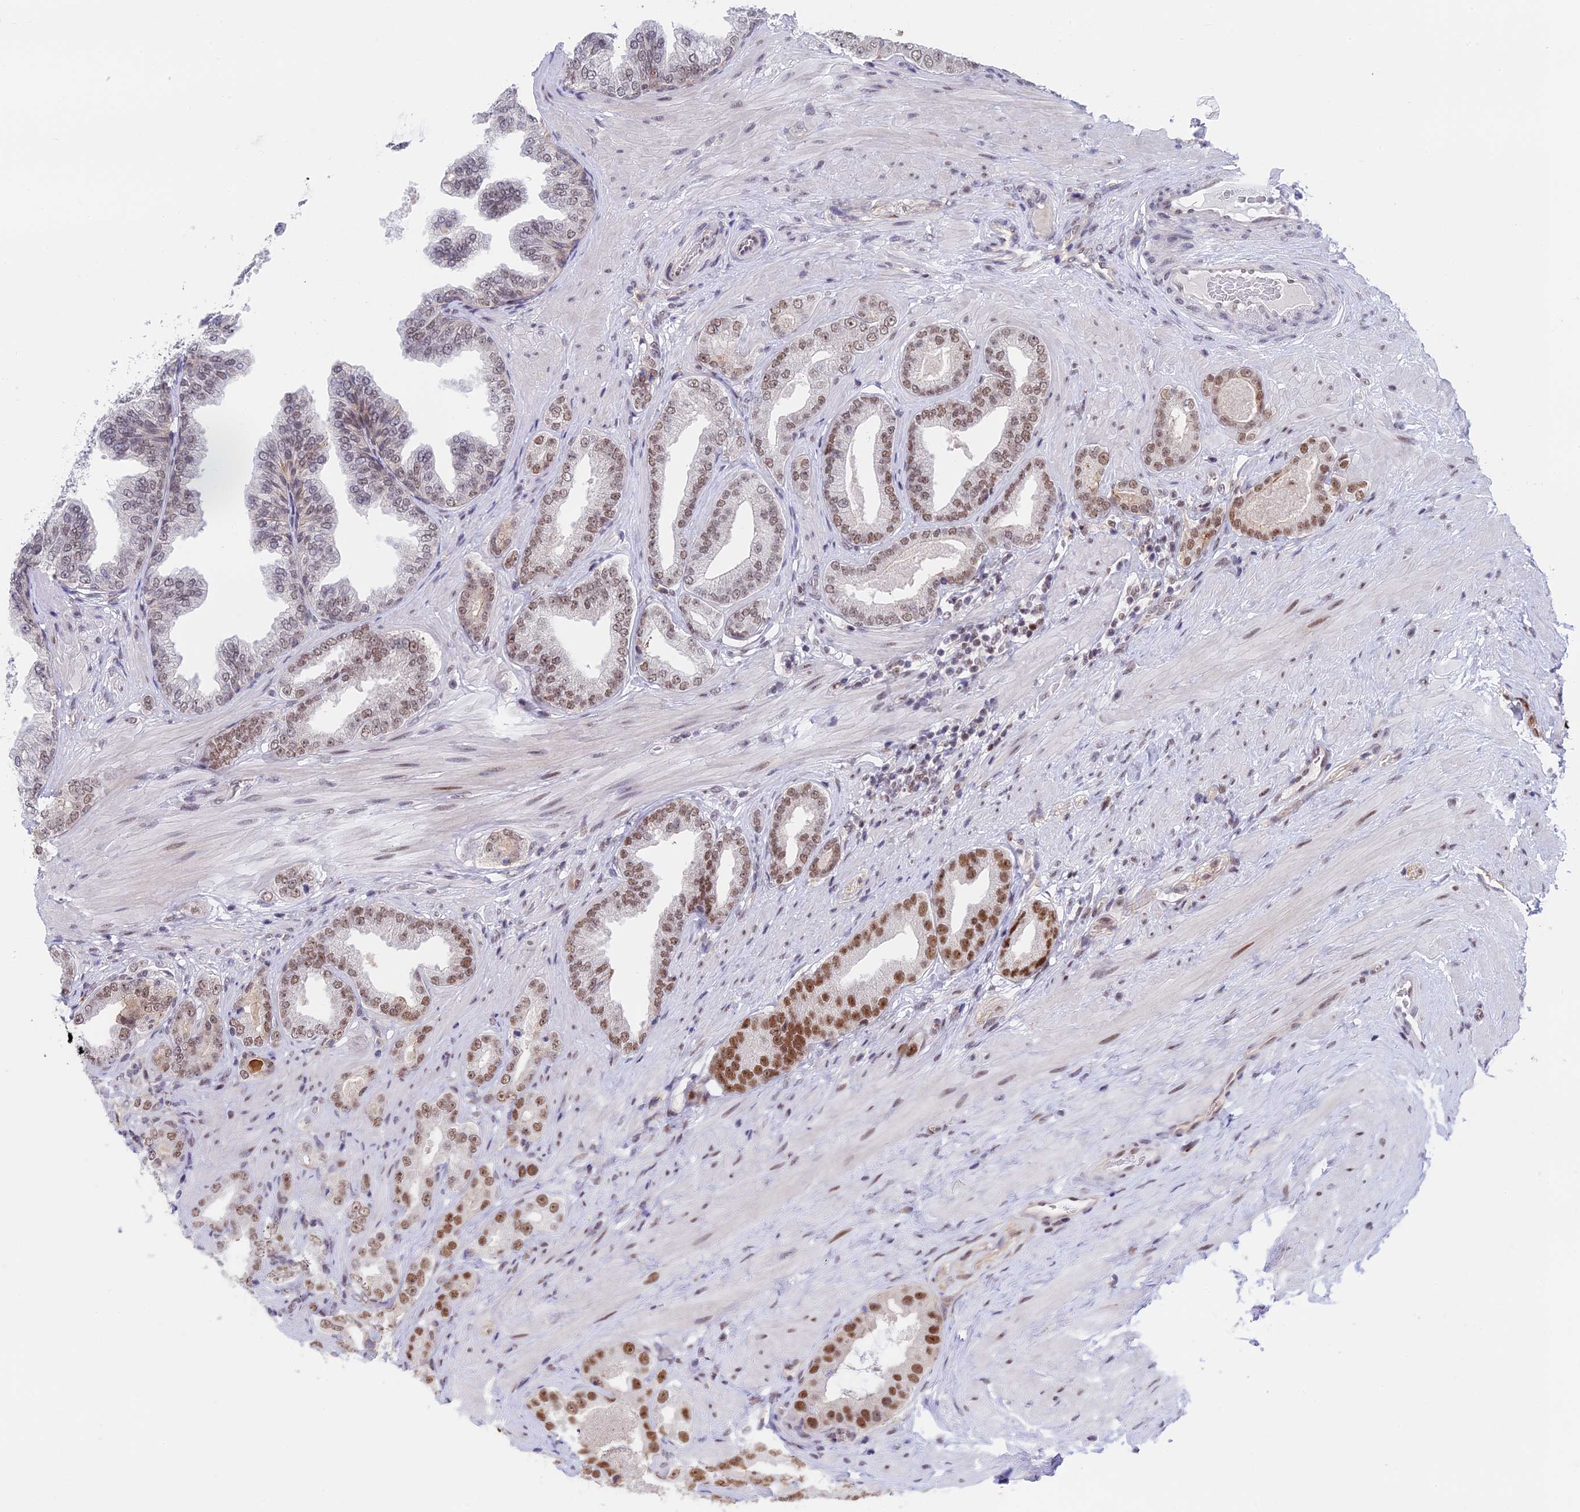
{"staining": {"intensity": "moderate", "quantity": "25%-75%", "location": "nuclear"}, "tissue": "prostate cancer", "cell_type": "Tumor cells", "image_type": "cancer", "snomed": [{"axis": "morphology", "description": "Adenocarcinoma, Low grade"}, {"axis": "topography", "description": "Prostate"}], "caption": "Moderate nuclear staining for a protein is present in approximately 25%-75% of tumor cells of adenocarcinoma (low-grade) (prostate) using immunohistochemistry (IHC).", "gene": "TCEA1", "patient": {"sex": "male", "age": 63}}